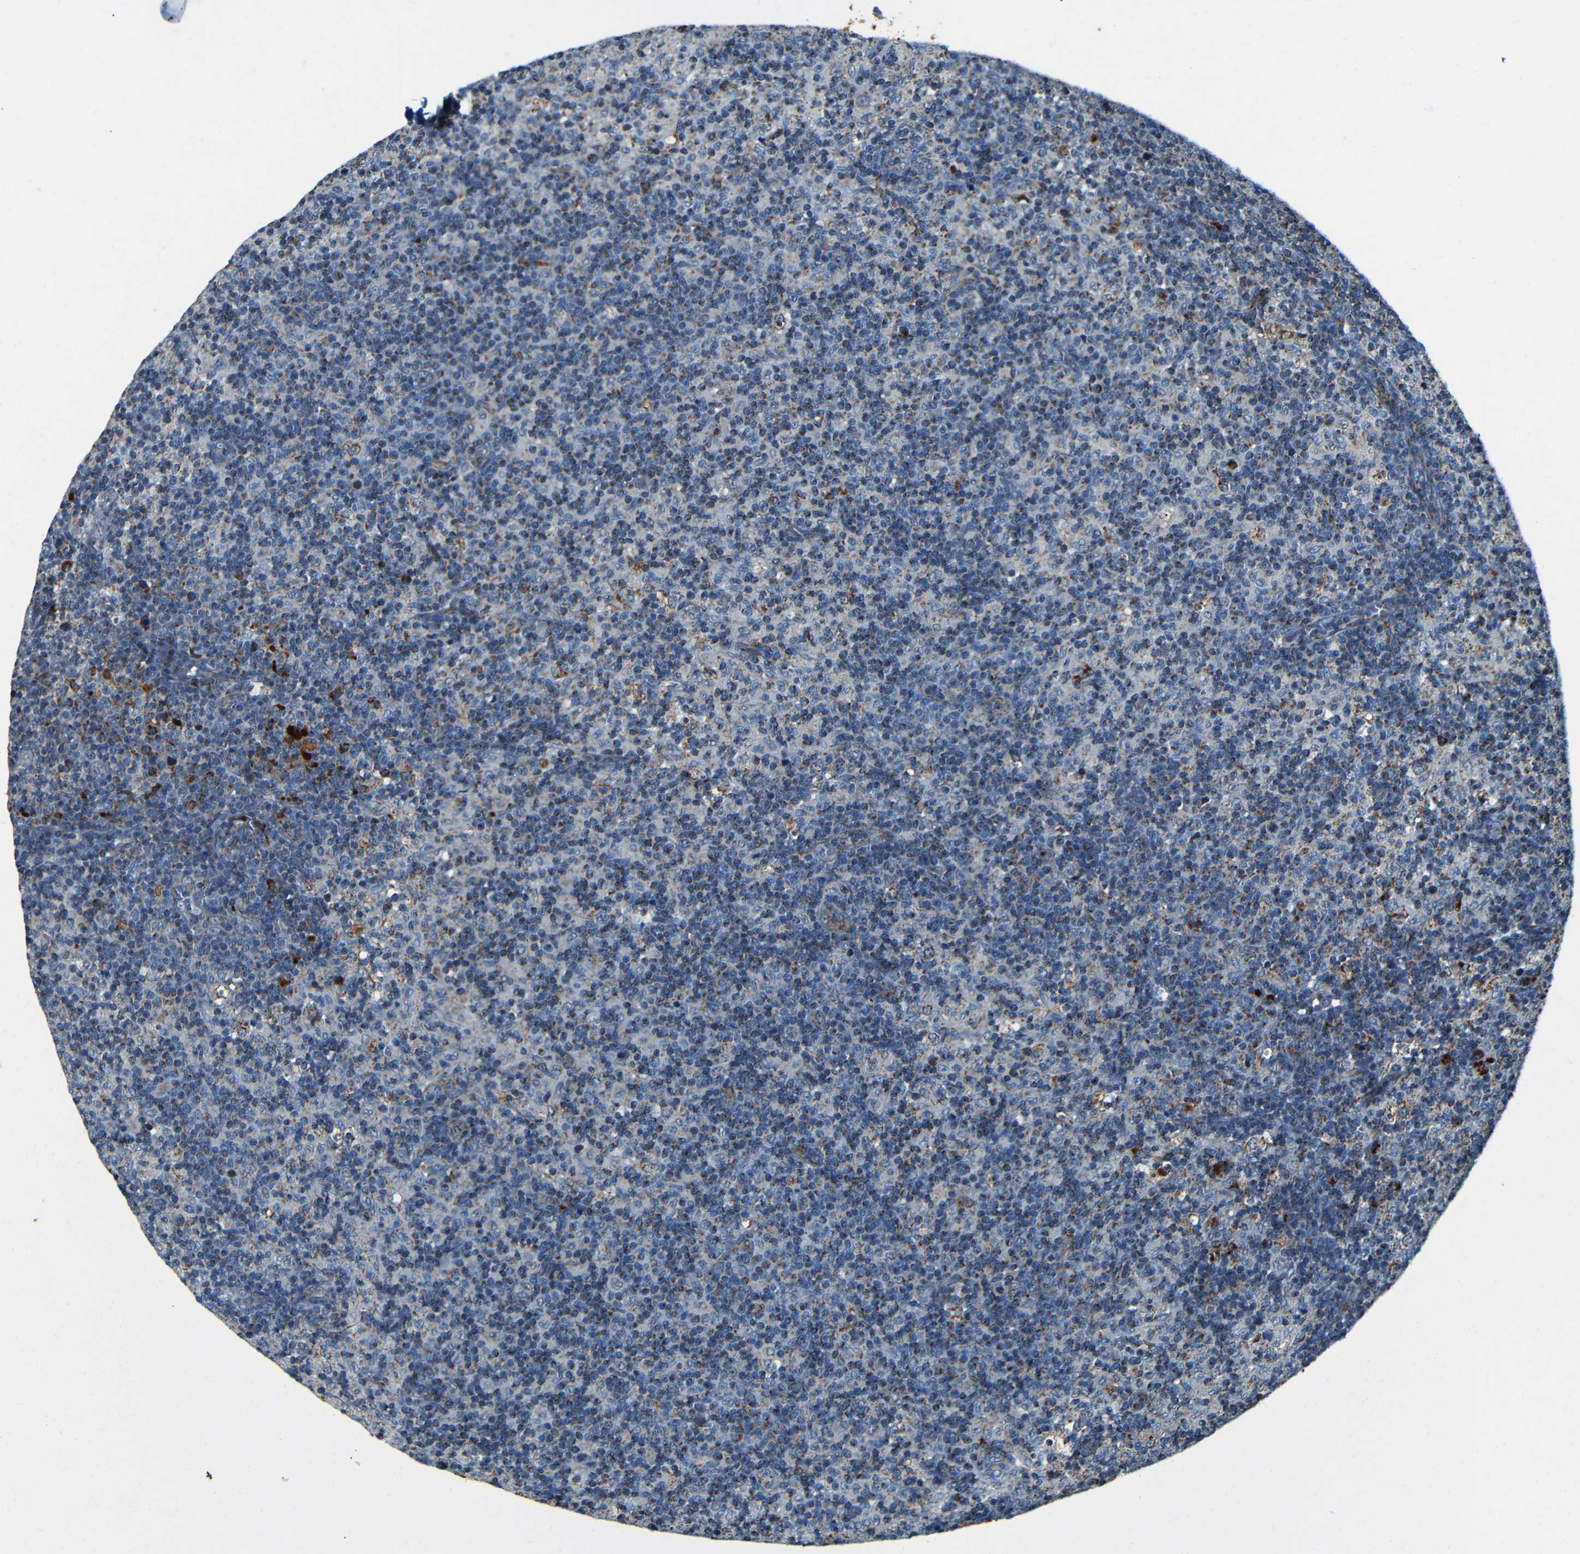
{"staining": {"intensity": "strong", "quantity": "<25%", "location": "cytoplasmic/membranous"}, "tissue": "lymph node", "cell_type": "Germinal center cells", "image_type": "normal", "snomed": [{"axis": "morphology", "description": "Normal tissue, NOS"}, {"axis": "morphology", "description": "Inflammation, NOS"}, {"axis": "topography", "description": "Lymph node"}], "caption": "Strong cytoplasmic/membranous protein positivity is seen in about <25% of germinal center cells in lymph node.", "gene": "WSCD2", "patient": {"sex": "male", "age": 55}}